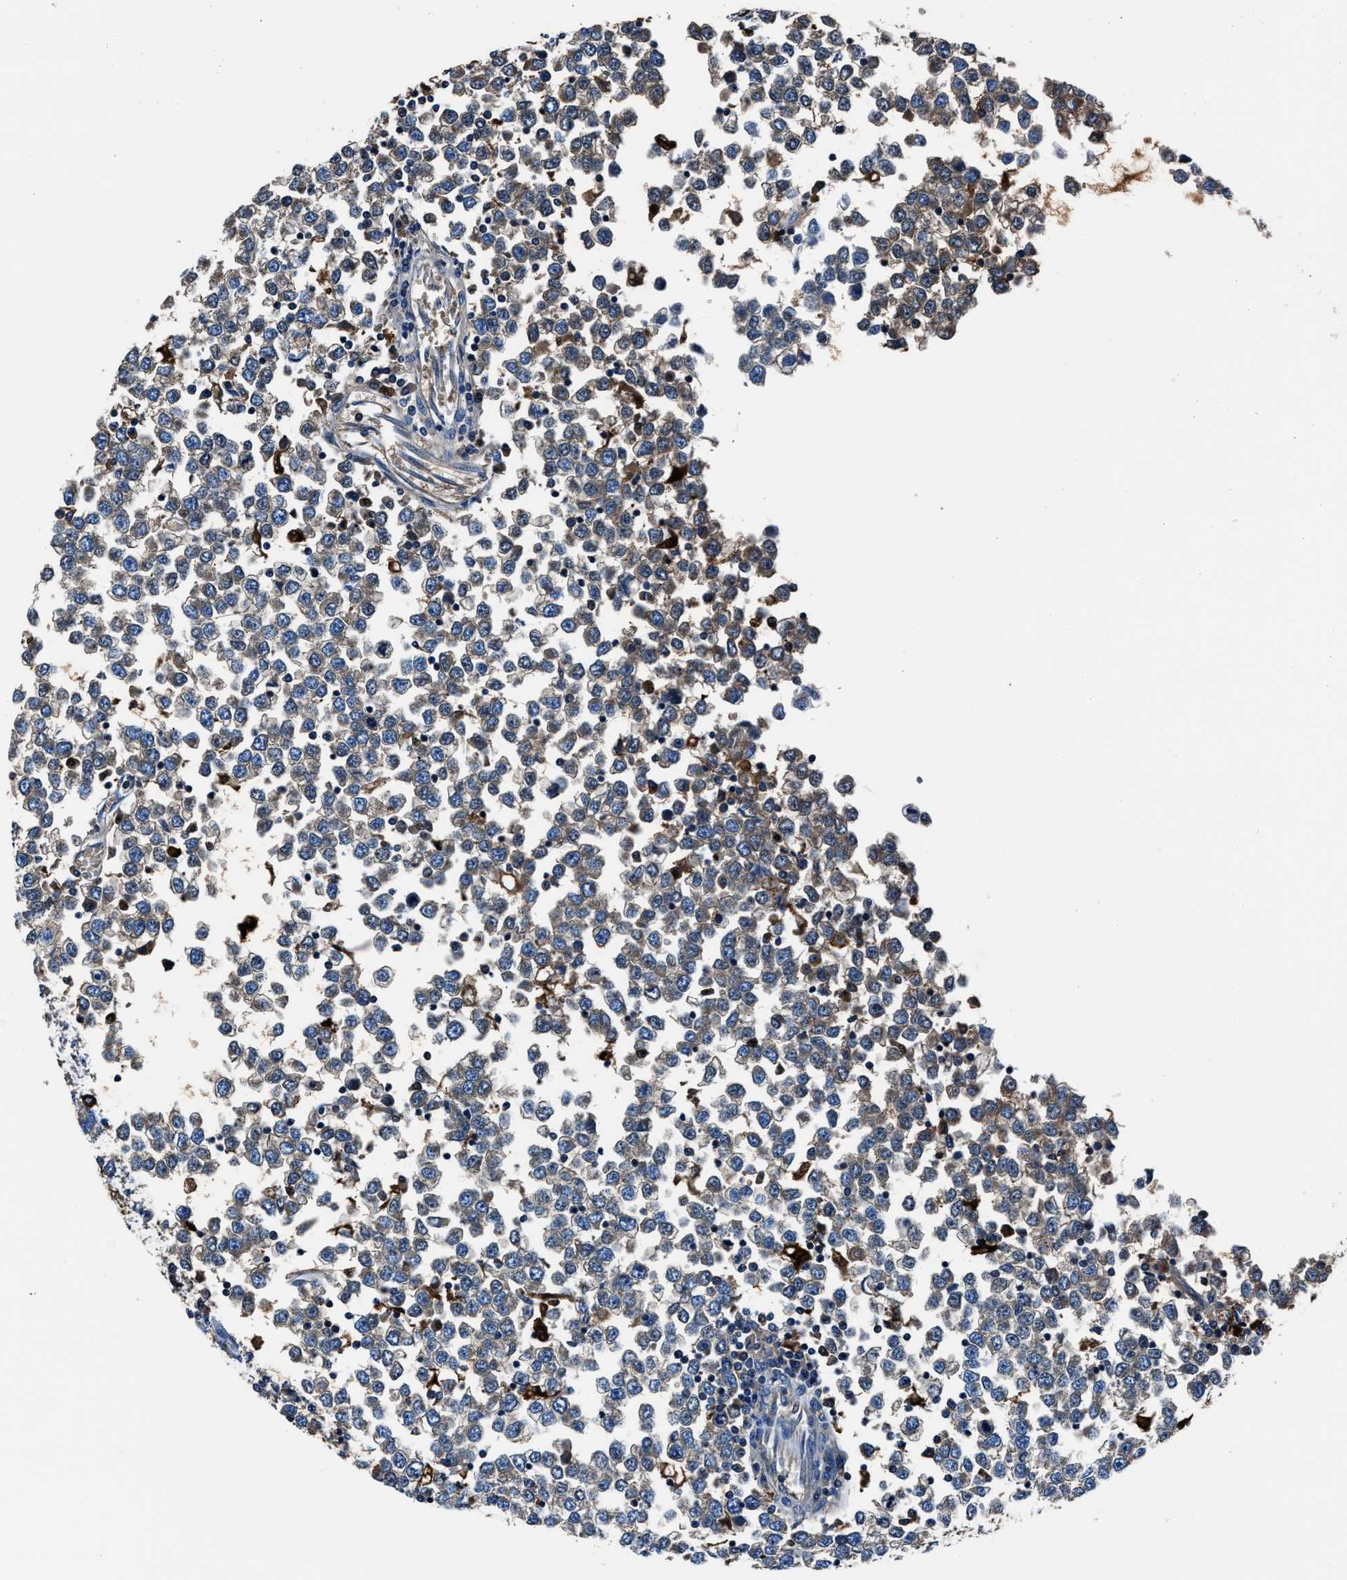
{"staining": {"intensity": "weak", "quantity": "25%-75%", "location": "cytoplasmic/membranous"}, "tissue": "testis cancer", "cell_type": "Tumor cells", "image_type": "cancer", "snomed": [{"axis": "morphology", "description": "Seminoma, NOS"}, {"axis": "topography", "description": "Testis"}], "caption": "Brown immunohistochemical staining in testis cancer (seminoma) exhibits weak cytoplasmic/membranous positivity in about 25%-75% of tumor cells. (Stains: DAB (3,3'-diaminobenzidine) in brown, nuclei in blue, Microscopy: brightfield microscopy at high magnification).", "gene": "FTL", "patient": {"sex": "male", "age": 65}}